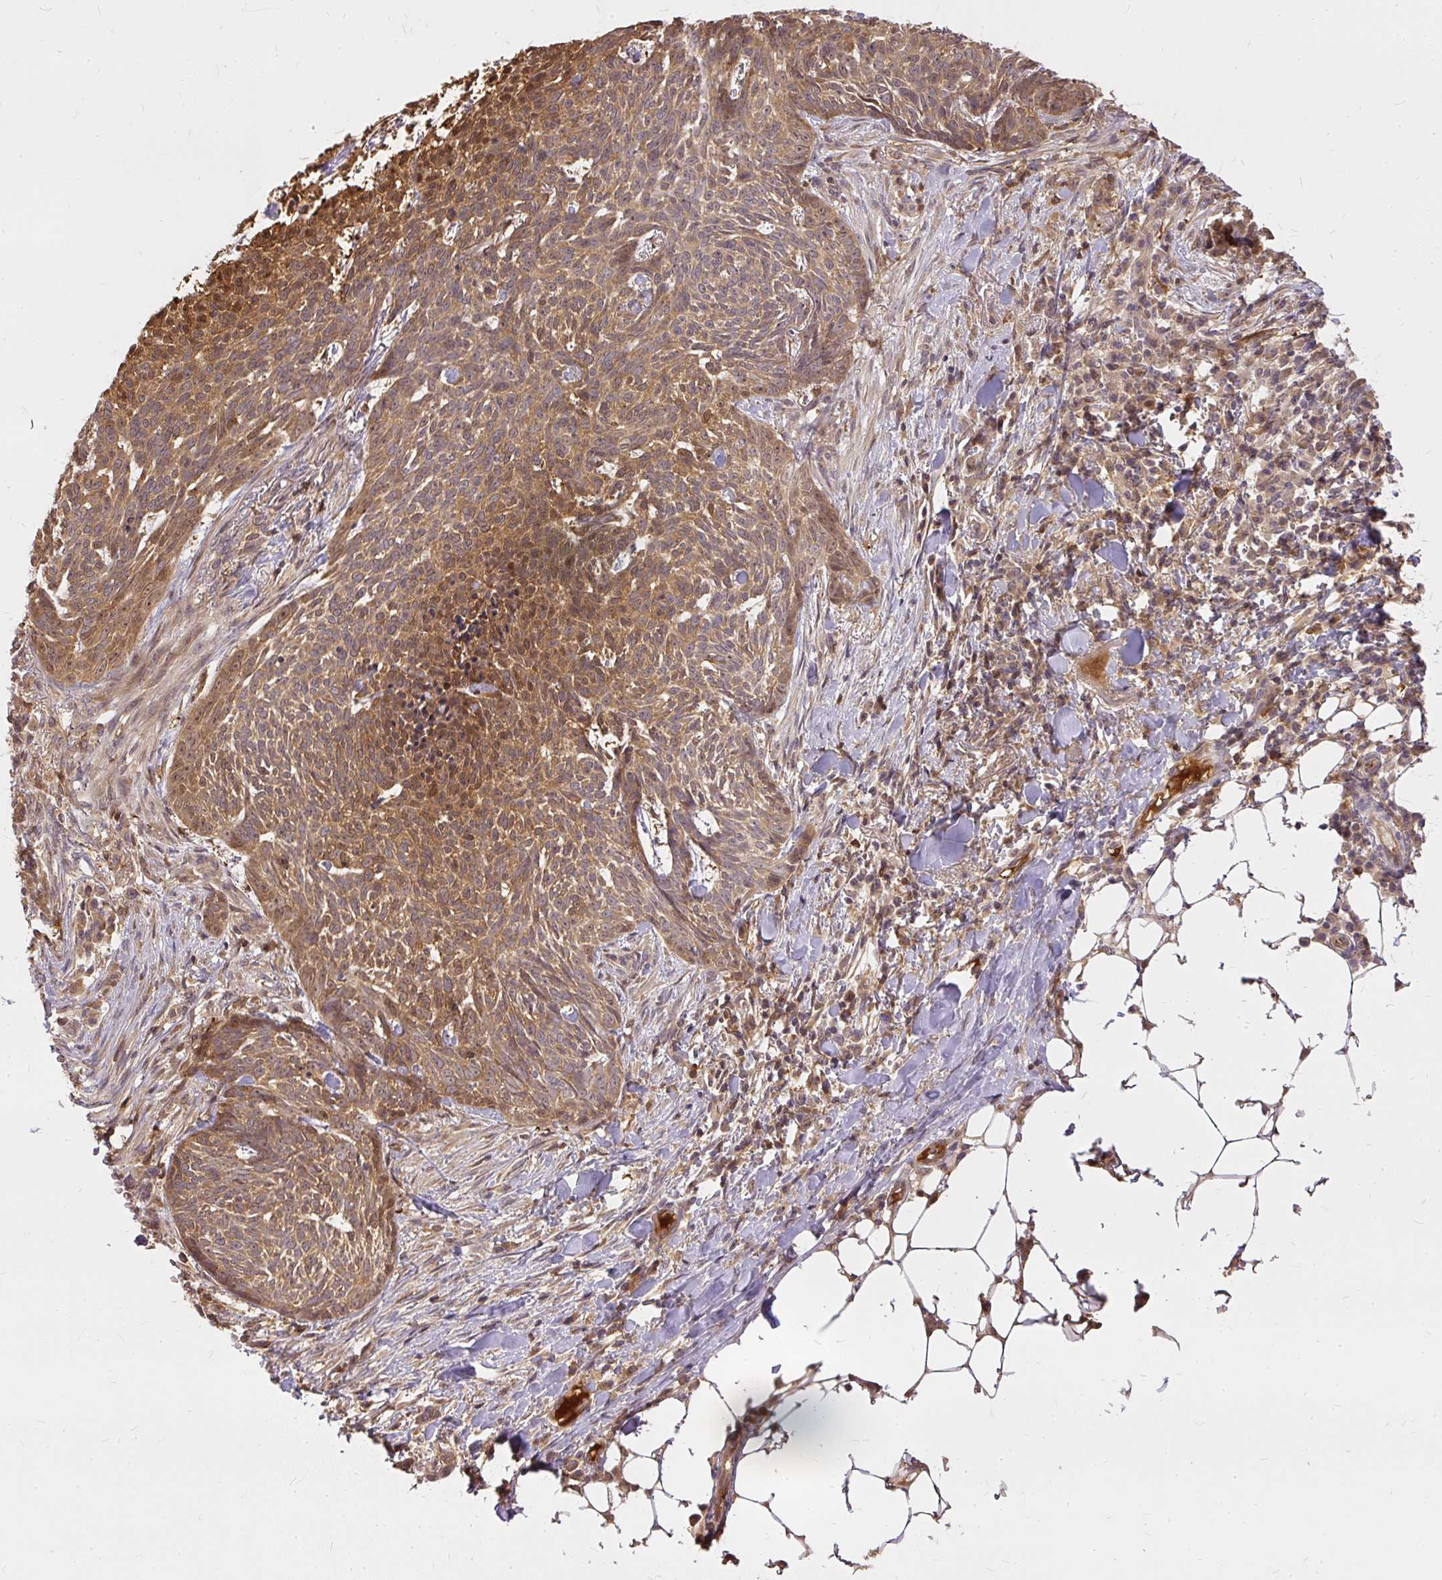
{"staining": {"intensity": "moderate", "quantity": ">75%", "location": "cytoplasmic/membranous"}, "tissue": "skin cancer", "cell_type": "Tumor cells", "image_type": "cancer", "snomed": [{"axis": "morphology", "description": "Basal cell carcinoma"}, {"axis": "topography", "description": "Skin"}], "caption": "This image shows immunohistochemistry staining of skin cancer, with medium moderate cytoplasmic/membranous expression in approximately >75% of tumor cells.", "gene": "AP5S1", "patient": {"sex": "female", "age": 93}}